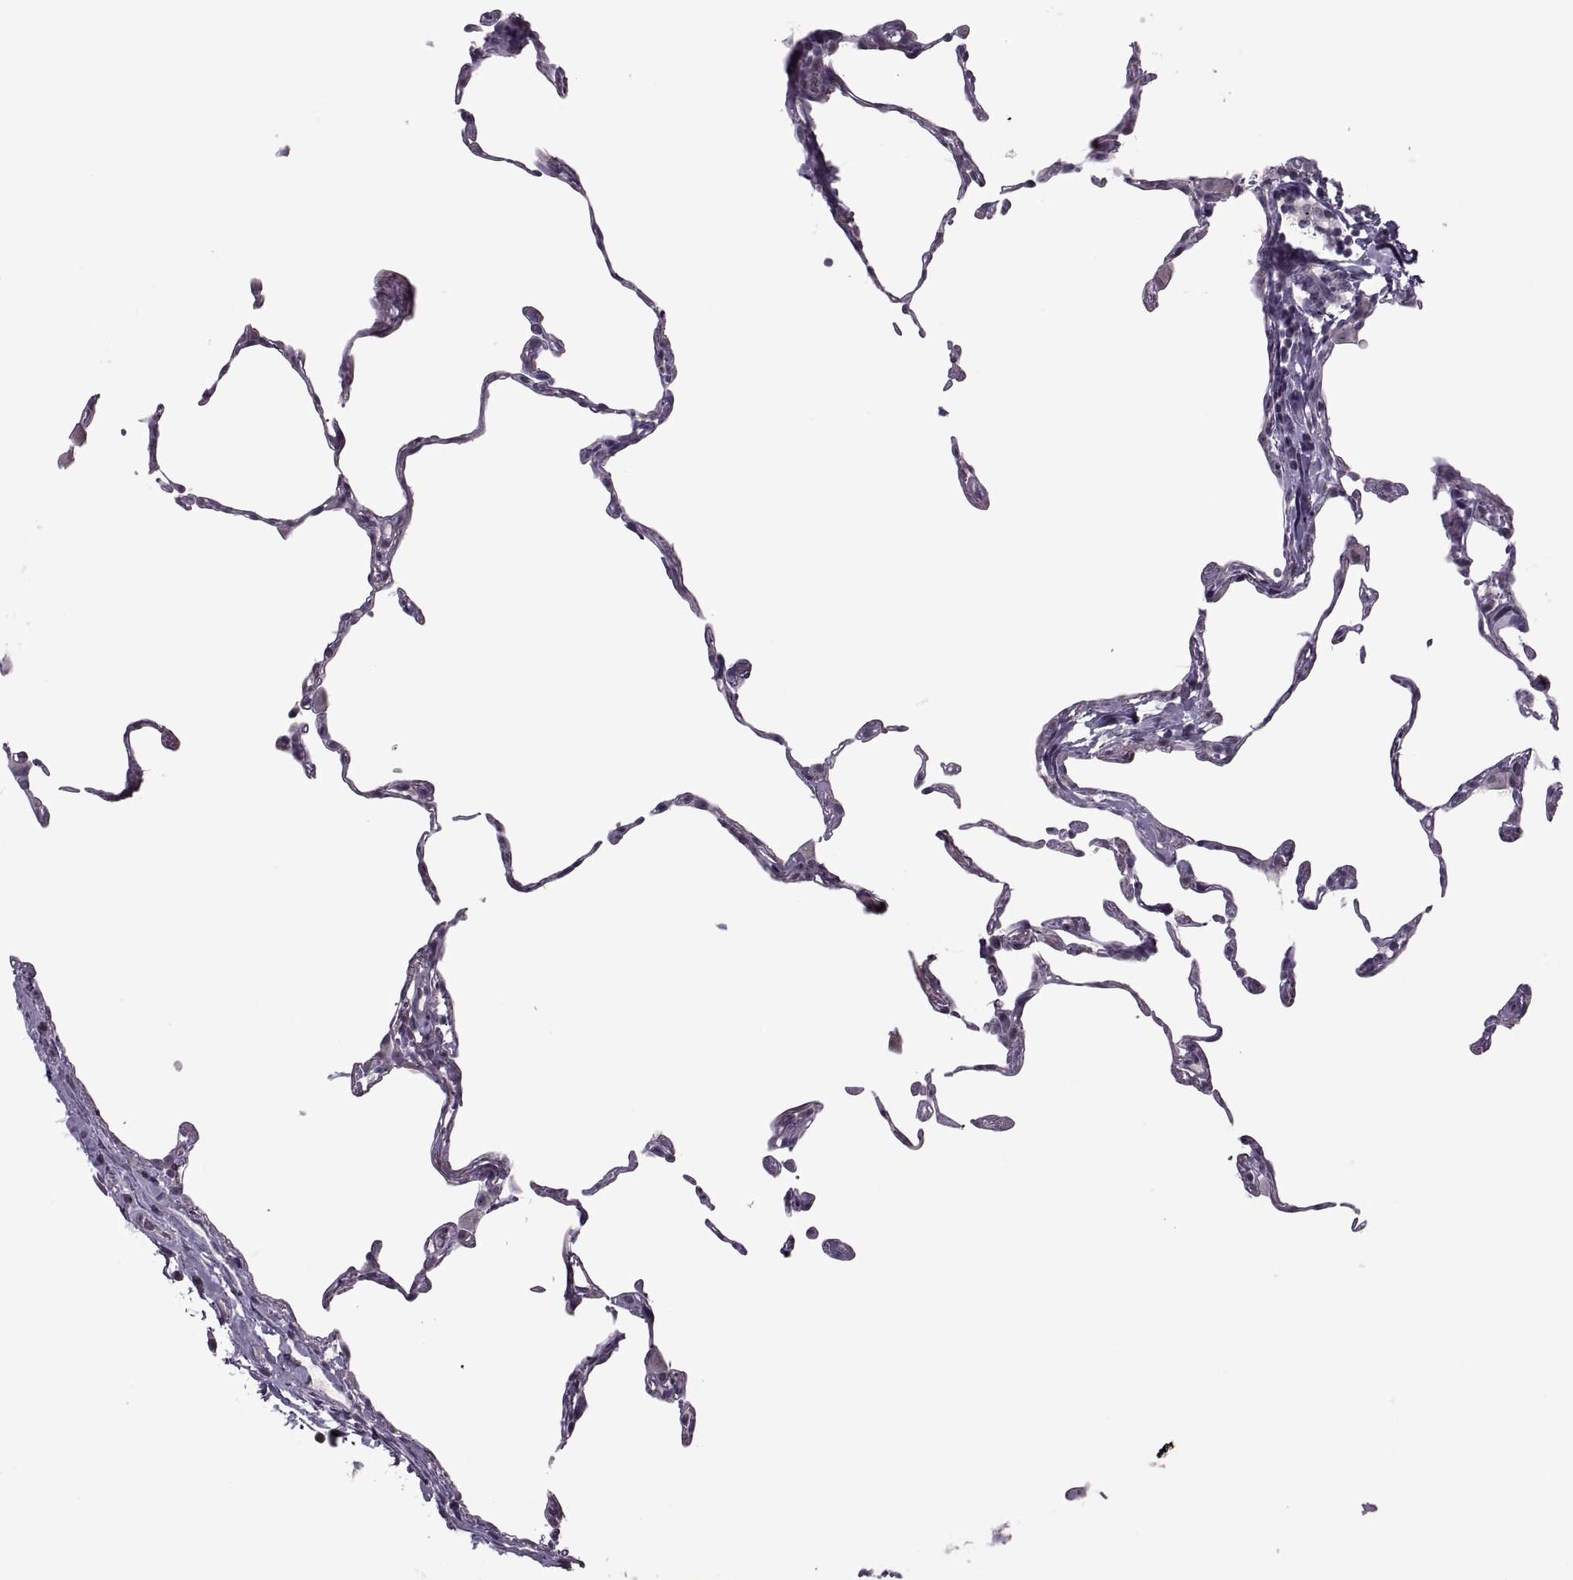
{"staining": {"intensity": "negative", "quantity": "none", "location": "none"}, "tissue": "lung", "cell_type": "Alveolar cells", "image_type": "normal", "snomed": [{"axis": "morphology", "description": "Normal tissue, NOS"}, {"axis": "topography", "description": "Lung"}], "caption": "A histopathology image of human lung is negative for staining in alveolar cells. (Stains: DAB (3,3'-diaminobenzidine) immunohistochemistry with hematoxylin counter stain, Microscopy: brightfield microscopy at high magnification).", "gene": "MGAT4D", "patient": {"sex": "female", "age": 57}}